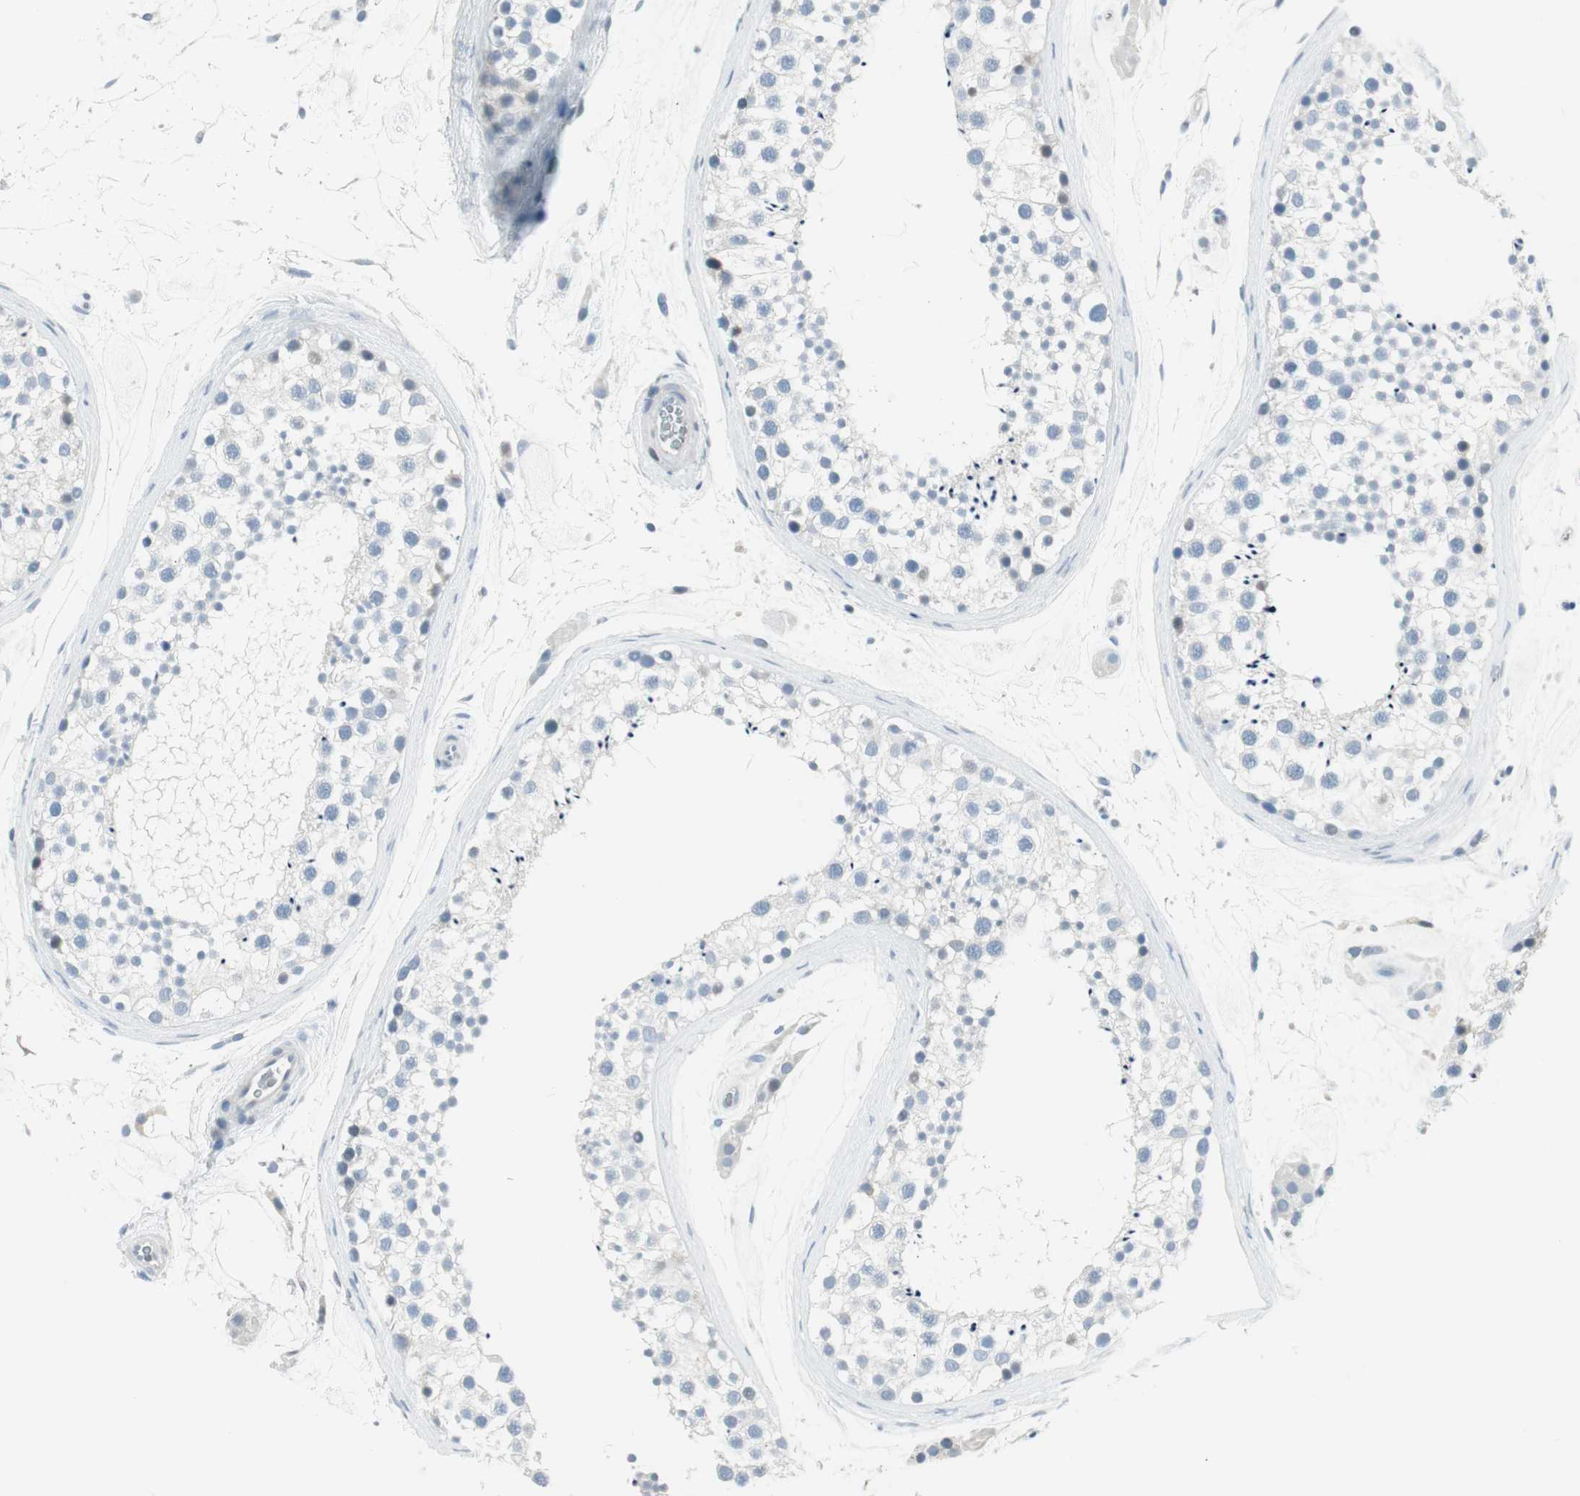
{"staining": {"intensity": "negative", "quantity": "none", "location": "none"}, "tissue": "testis", "cell_type": "Cells in seminiferous ducts", "image_type": "normal", "snomed": [{"axis": "morphology", "description": "Normal tissue, NOS"}, {"axis": "topography", "description": "Testis"}], "caption": "The image reveals no staining of cells in seminiferous ducts in unremarkable testis.", "gene": "AGR2", "patient": {"sex": "male", "age": 46}}